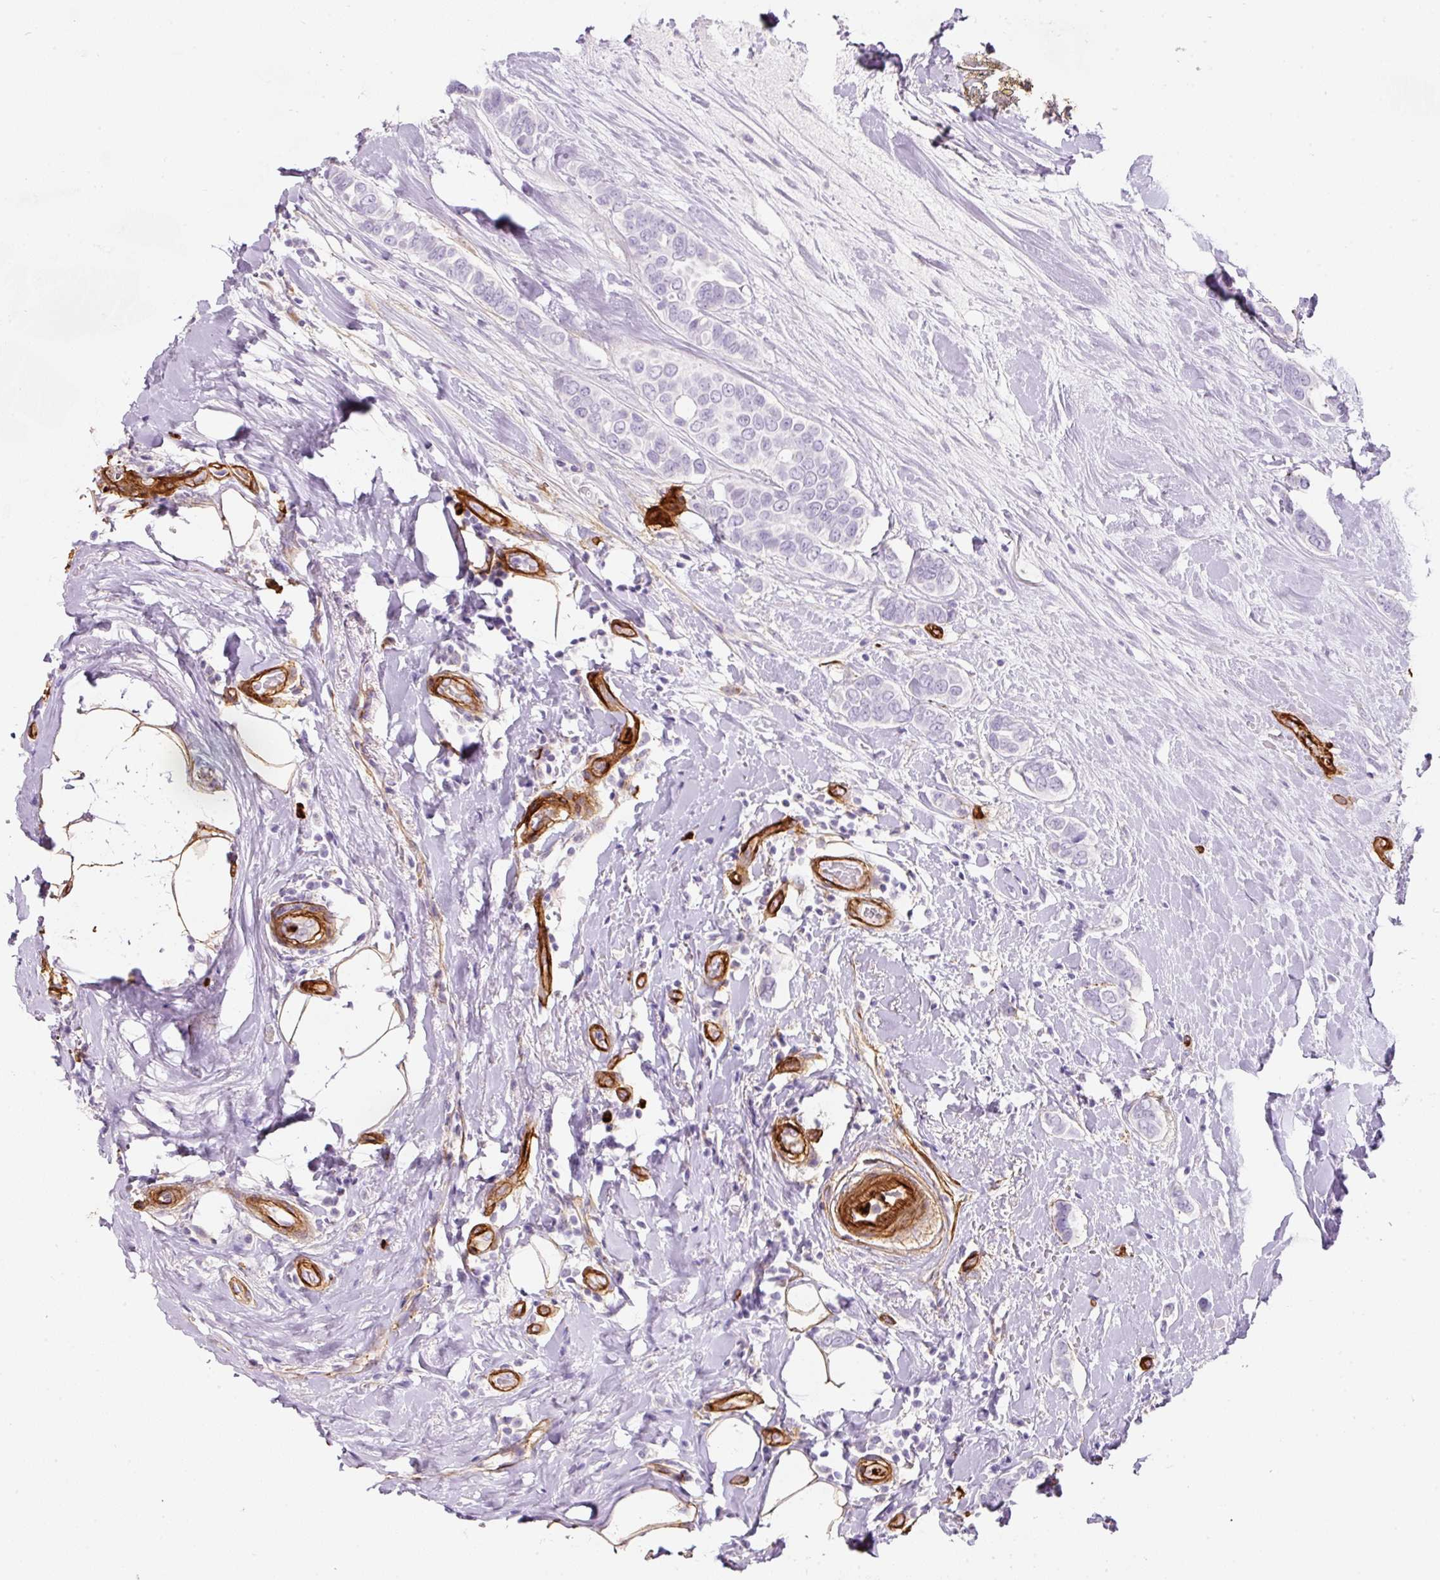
{"staining": {"intensity": "negative", "quantity": "none", "location": "none"}, "tissue": "breast cancer", "cell_type": "Tumor cells", "image_type": "cancer", "snomed": [{"axis": "morphology", "description": "Lobular carcinoma"}, {"axis": "topography", "description": "Breast"}], "caption": "The image shows no significant staining in tumor cells of breast cancer (lobular carcinoma). Nuclei are stained in blue.", "gene": "LOXL4", "patient": {"sex": "female", "age": 51}}